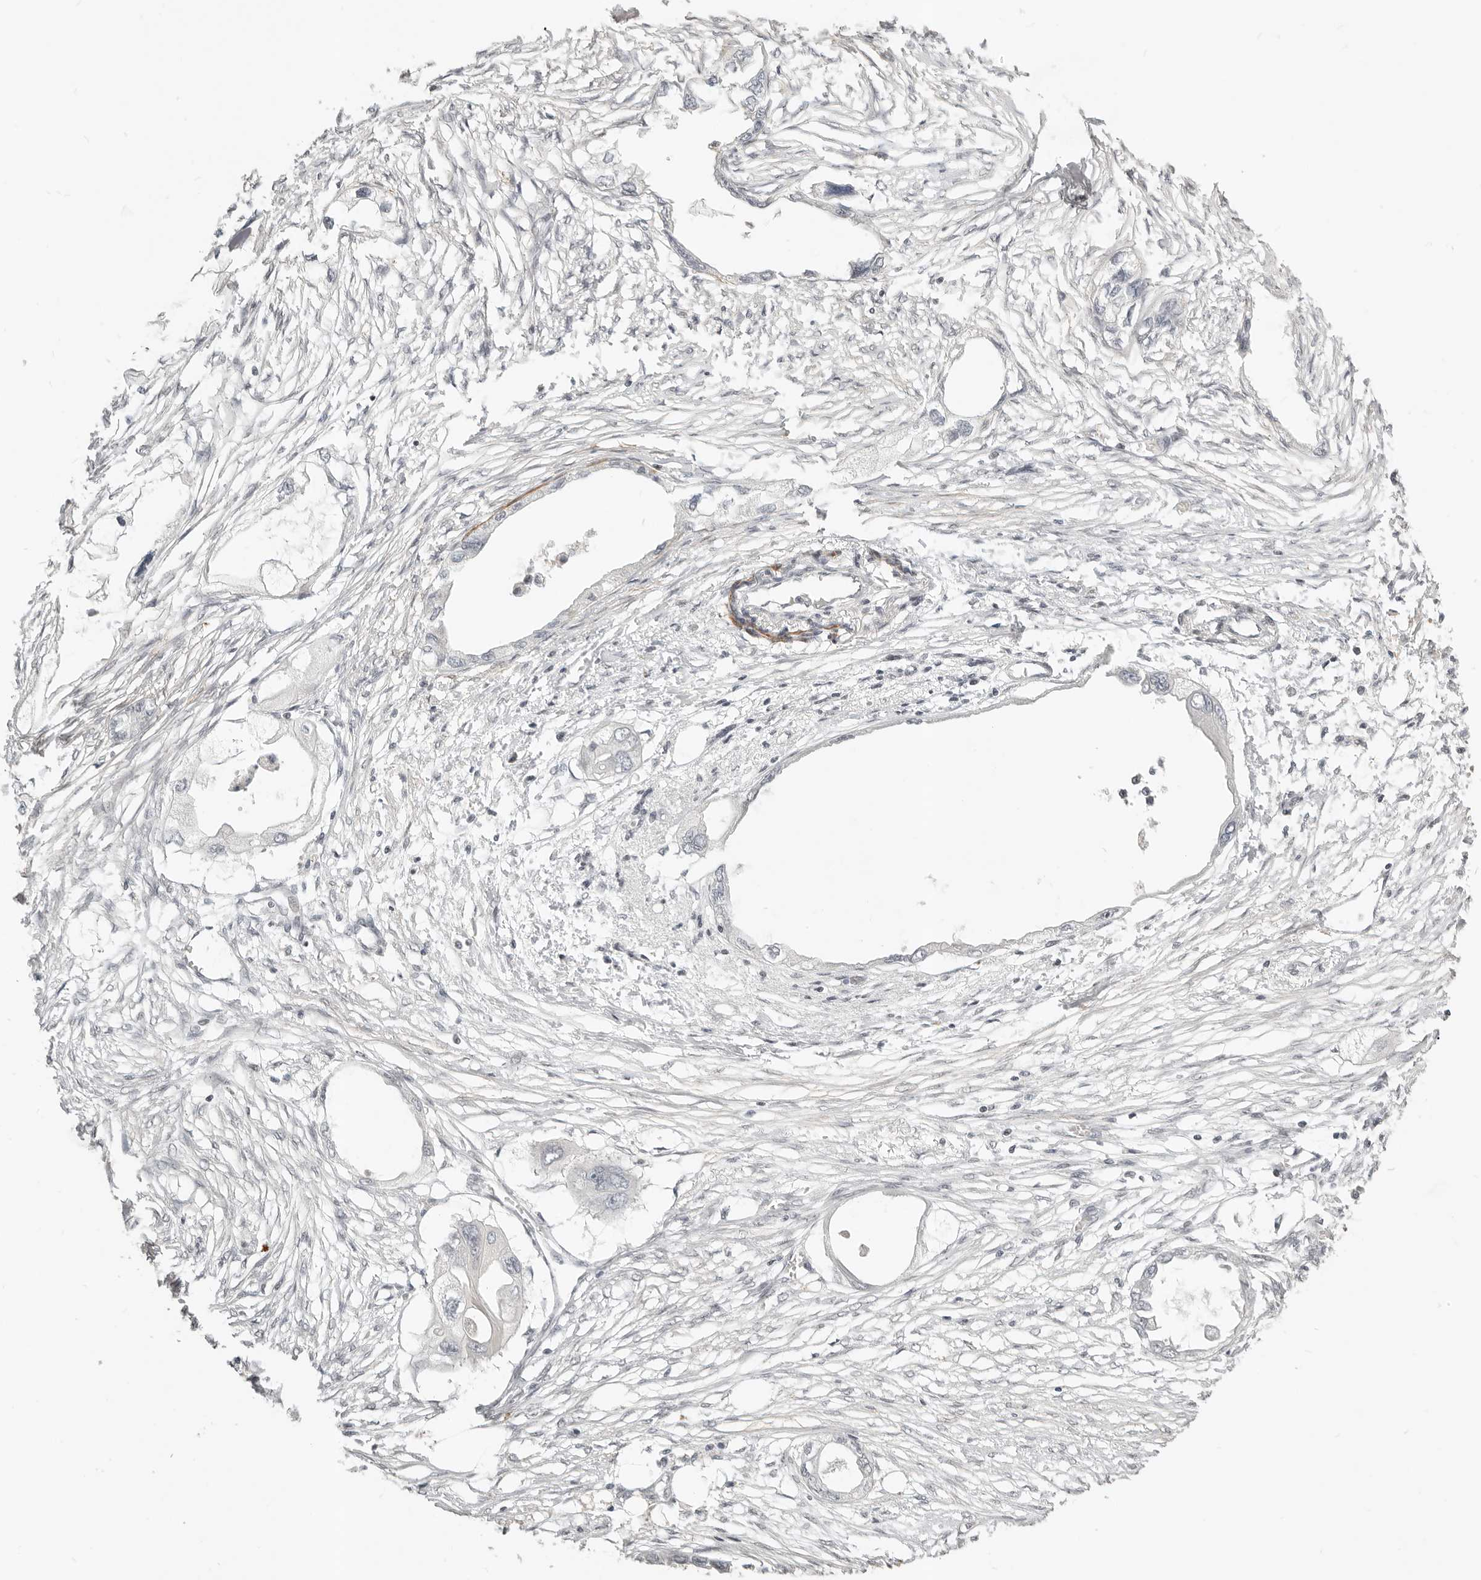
{"staining": {"intensity": "negative", "quantity": "none", "location": "none"}, "tissue": "endometrial cancer", "cell_type": "Tumor cells", "image_type": "cancer", "snomed": [{"axis": "morphology", "description": "Adenocarcinoma, NOS"}, {"axis": "morphology", "description": "Adenocarcinoma, metastatic, NOS"}, {"axis": "topography", "description": "Adipose tissue"}, {"axis": "topography", "description": "Endometrium"}], "caption": "DAB (3,3'-diaminobenzidine) immunohistochemical staining of endometrial cancer shows no significant staining in tumor cells.", "gene": "GABPA", "patient": {"sex": "female", "age": 67}}